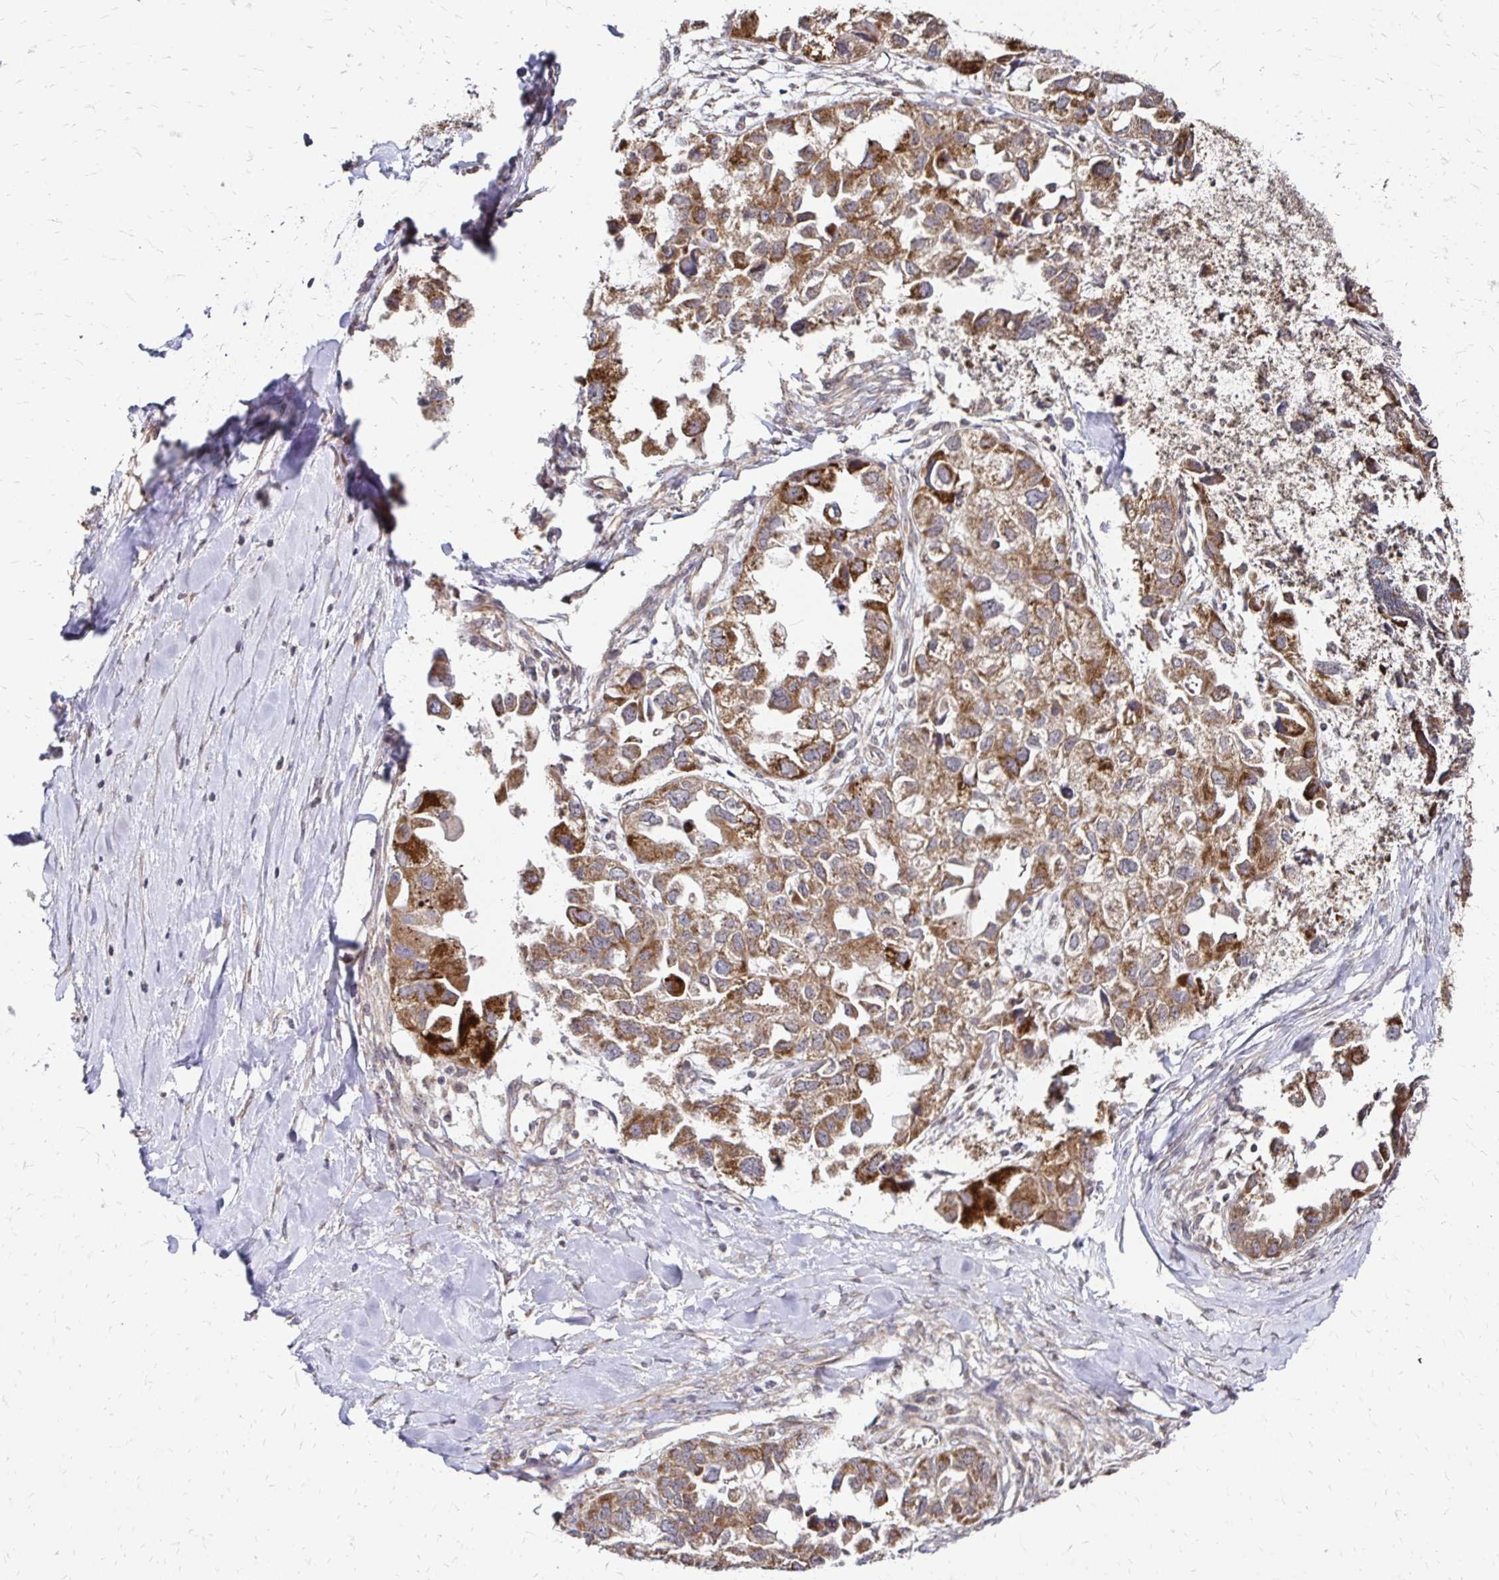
{"staining": {"intensity": "moderate", "quantity": ">75%", "location": "cytoplasmic/membranous"}, "tissue": "ovarian cancer", "cell_type": "Tumor cells", "image_type": "cancer", "snomed": [{"axis": "morphology", "description": "Cystadenocarcinoma, serous, NOS"}, {"axis": "topography", "description": "Ovary"}], "caption": "High-power microscopy captured an IHC photomicrograph of ovarian cancer, revealing moderate cytoplasmic/membranous expression in approximately >75% of tumor cells. (brown staining indicates protein expression, while blue staining denotes nuclei).", "gene": "ZW10", "patient": {"sex": "female", "age": 84}}